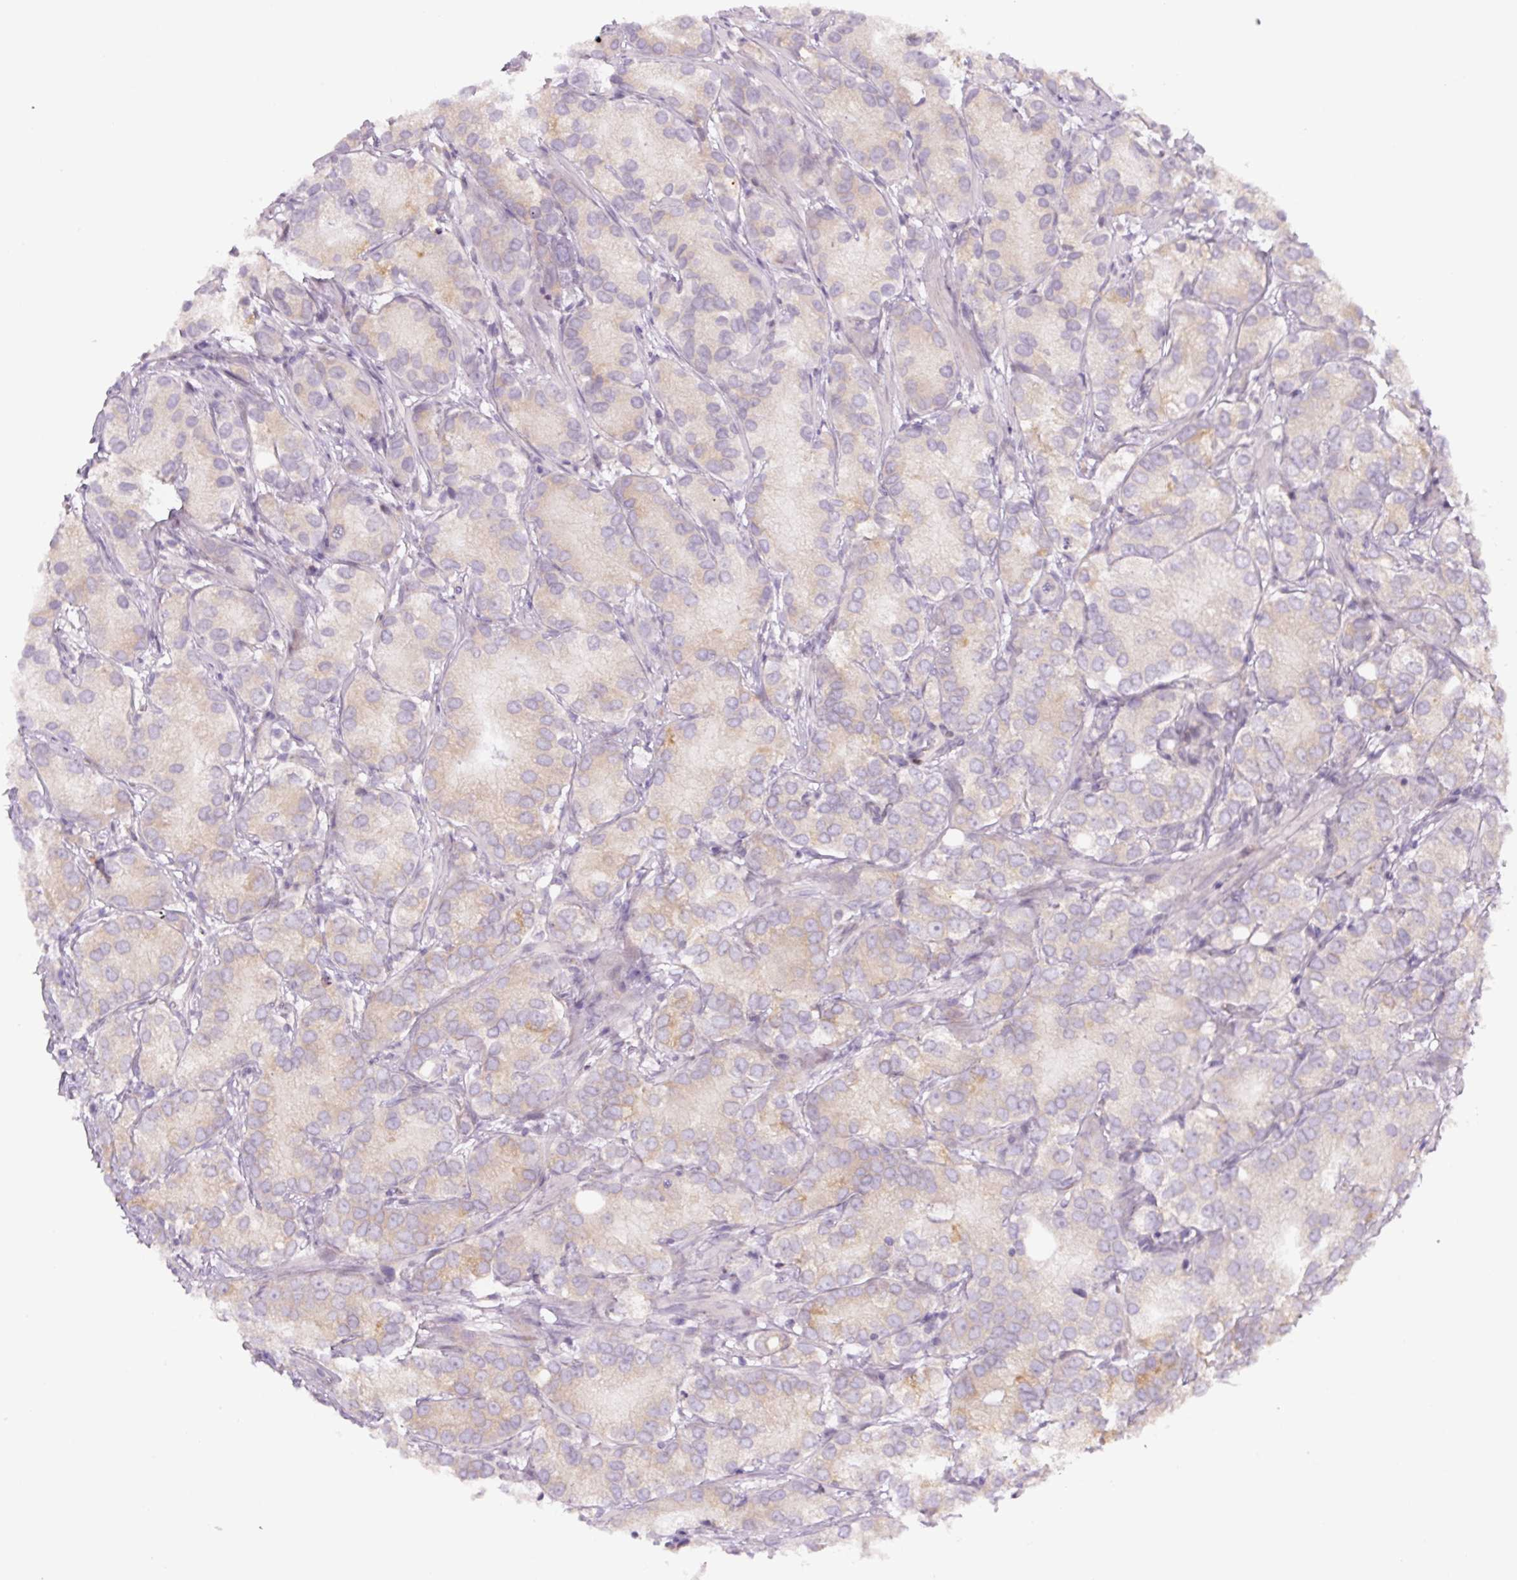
{"staining": {"intensity": "weak", "quantity": "<25%", "location": "cytoplasmic/membranous"}, "tissue": "prostate cancer", "cell_type": "Tumor cells", "image_type": "cancer", "snomed": [{"axis": "morphology", "description": "Adenocarcinoma, High grade"}, {"axis": "topography", "description": "Prostate"}], "caption": "DAB (3,3'-diaminobenzidine) immunohistochemical staining of high-grade adenocarcinoma (prostate) reveals no significant positivity in tumor cells.", "gene": "YIF1B", "patient": {"sex": "male", "age": 82}}